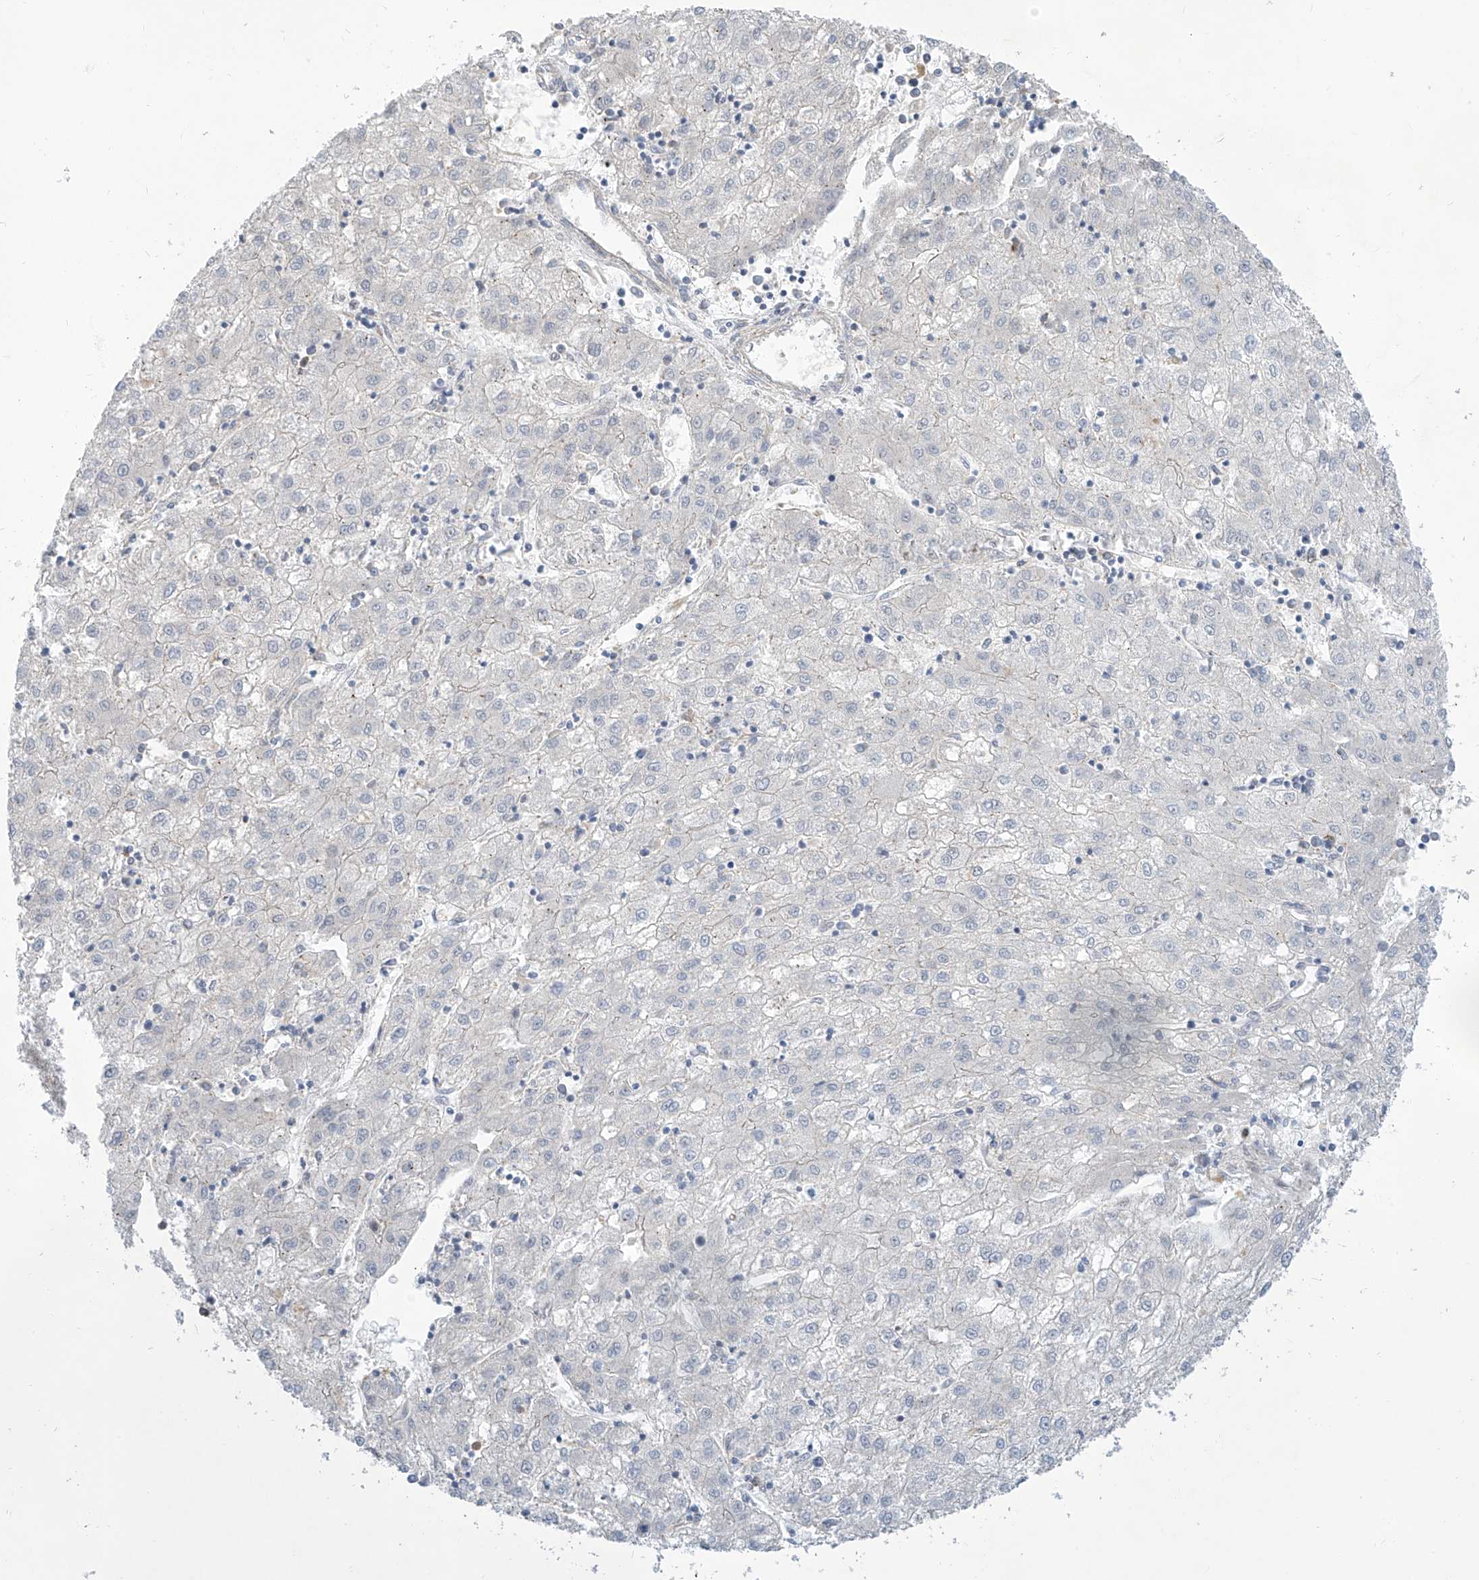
{"staining": {"intensity": "negative", "quantity": "none", "location": "none"}, "tissue": "liver cancer", "cell_type": "Tumor cells", "image_type": "cancer", "snomed": [{"axis": "morphology", "description": "Carcinoma, Hepatocellular, NOS"}, {"axis": "topography", "description": "Liver"}], "caption": "Liver cancer was stained to show a protein in brown. There is no significant positivity in tumor cells. The staining is performed using DAB (3,3'-diaminobenzidine) brown chromogen with nuclei counter-stained in using hematoxylin.", "gene": "LRRC1", "patient": {"sex": "male", "age": 72}}